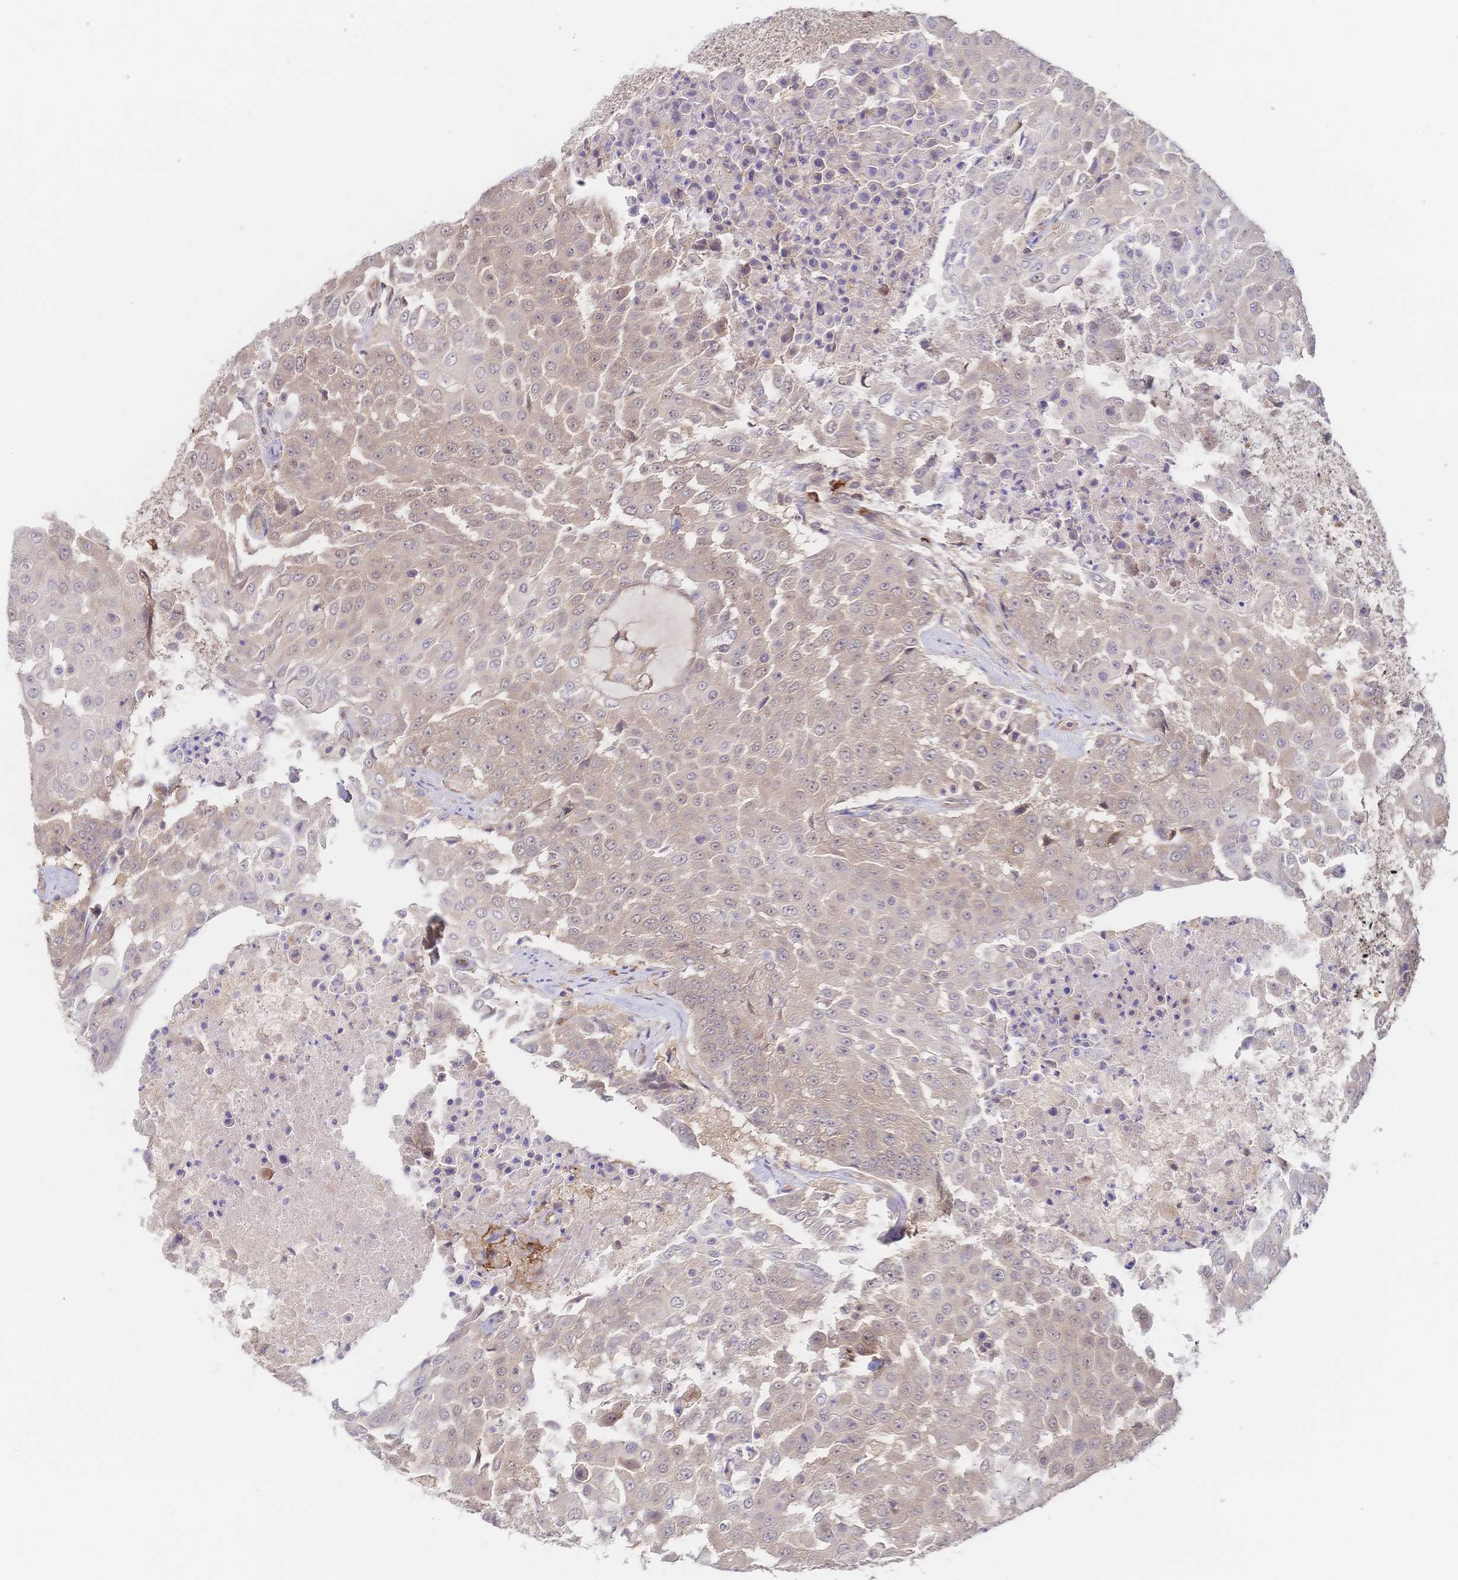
{"staining": {"intensity": "weak", "quantity": "<25%", "location": "cytoplasmic/membranous"}, "tissue": "urothelial cancer", "cell_type": "Tumor cells", "image_type": "cancer", "snomed": [{"axis": "morphology", "description": "Urothelial carcinoma, High grade"}, {"axis": "topography", "description": "Urinary bladder"}], "caption": "DAB immunohistochemical staining of human urothelial cancer shows no significant staining in tumor cells. (Immunohistochemistry, brightfield microscopy, high magnification).", "gene": "LMO4", "patient": {"sex": "female", "age": 63}}